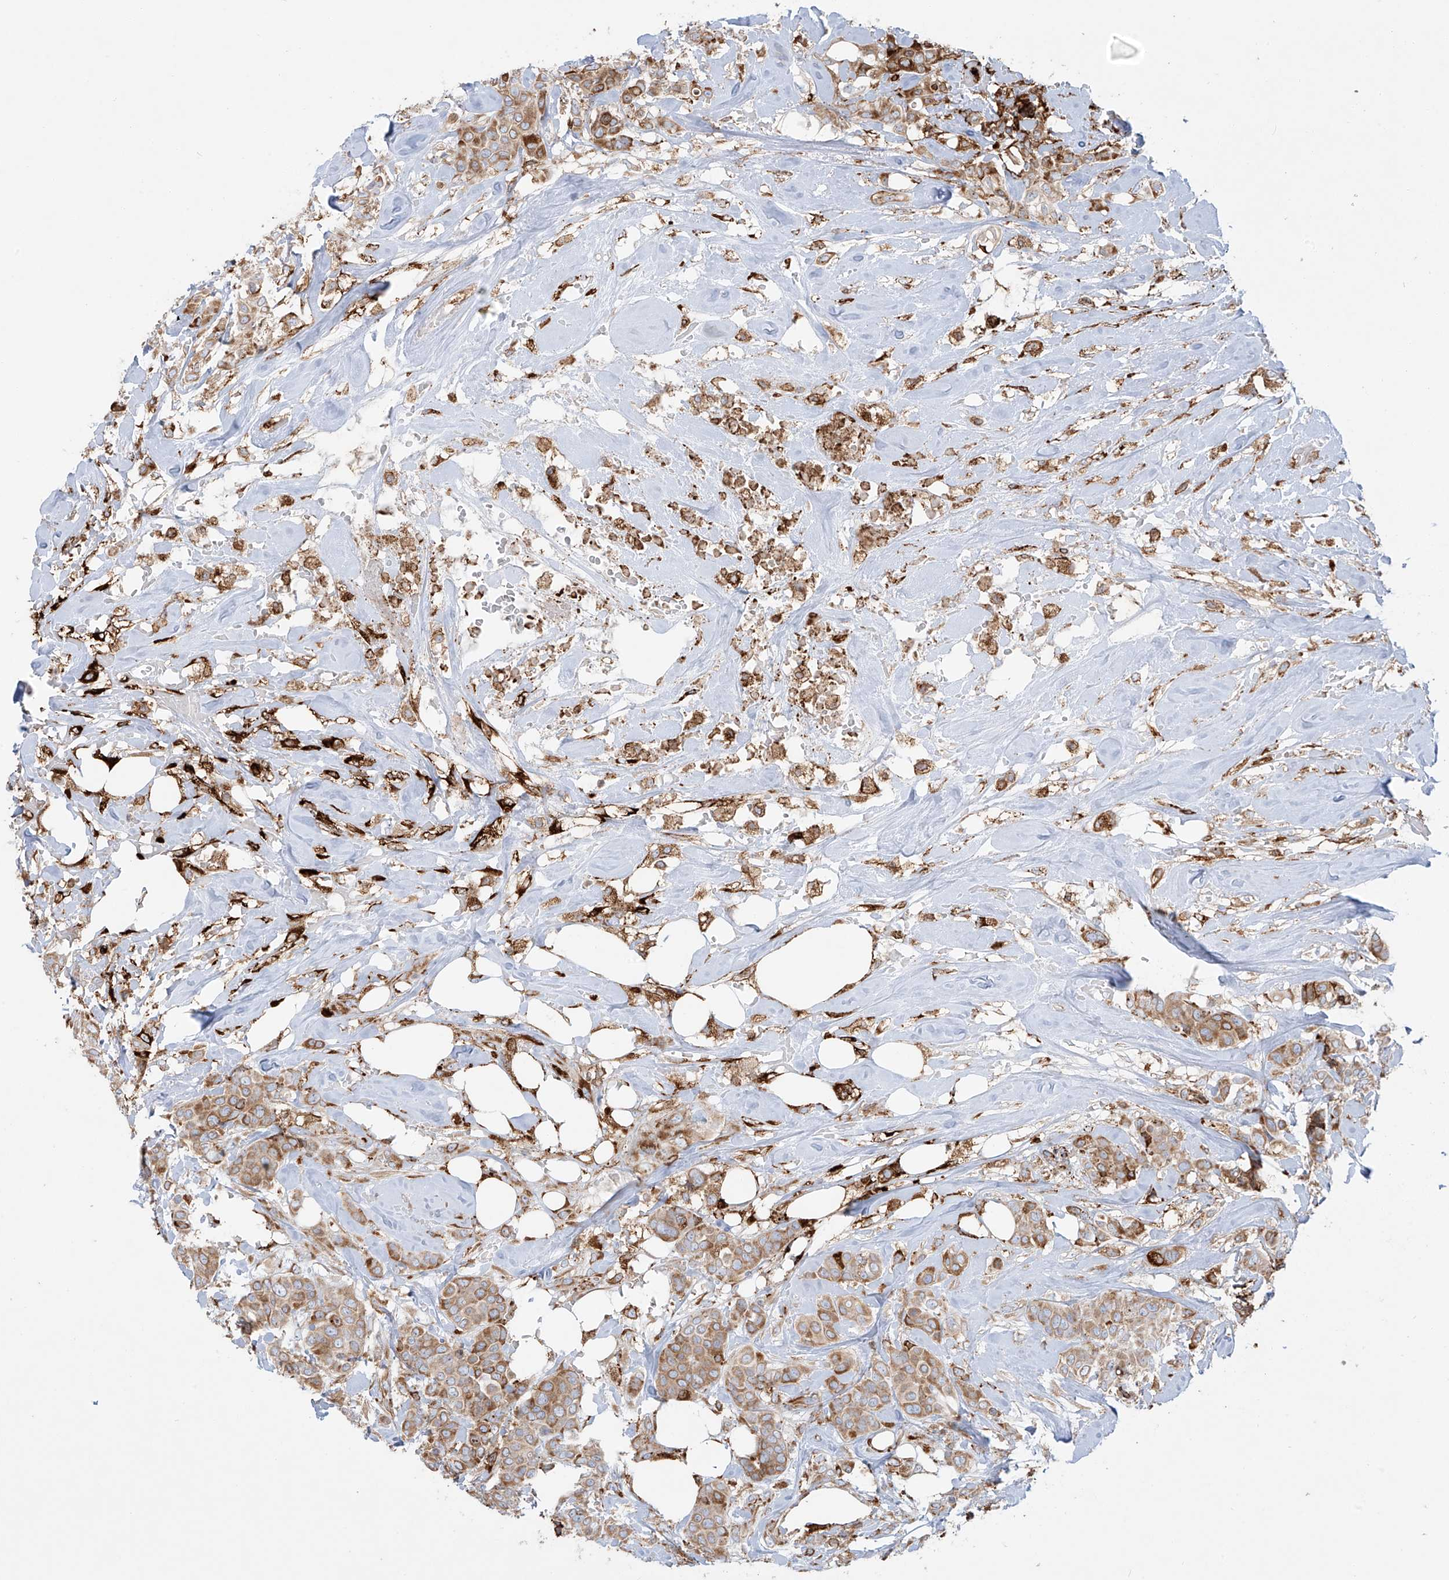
{"staining": {"intensity": "moderate", "quantity": ">75%", "location": "cytoplasmic/membranous"}, "tissue": "breast cancer", "cell_type": "Tumor cells", "image_type": "cancer", "snomed": [{"axis": "morphology", "description": "Lobular carcinoma"}, {"axis": "topography", "description": "Breast"}], "caption": "Human breast cancer stained with a brown dye demonstrates moderate cytoplasmic/membranous positive positivity in approximately >75% of tumor cells.", "gene": "MX1", "patient": {"sex": "female", "age": 51}}